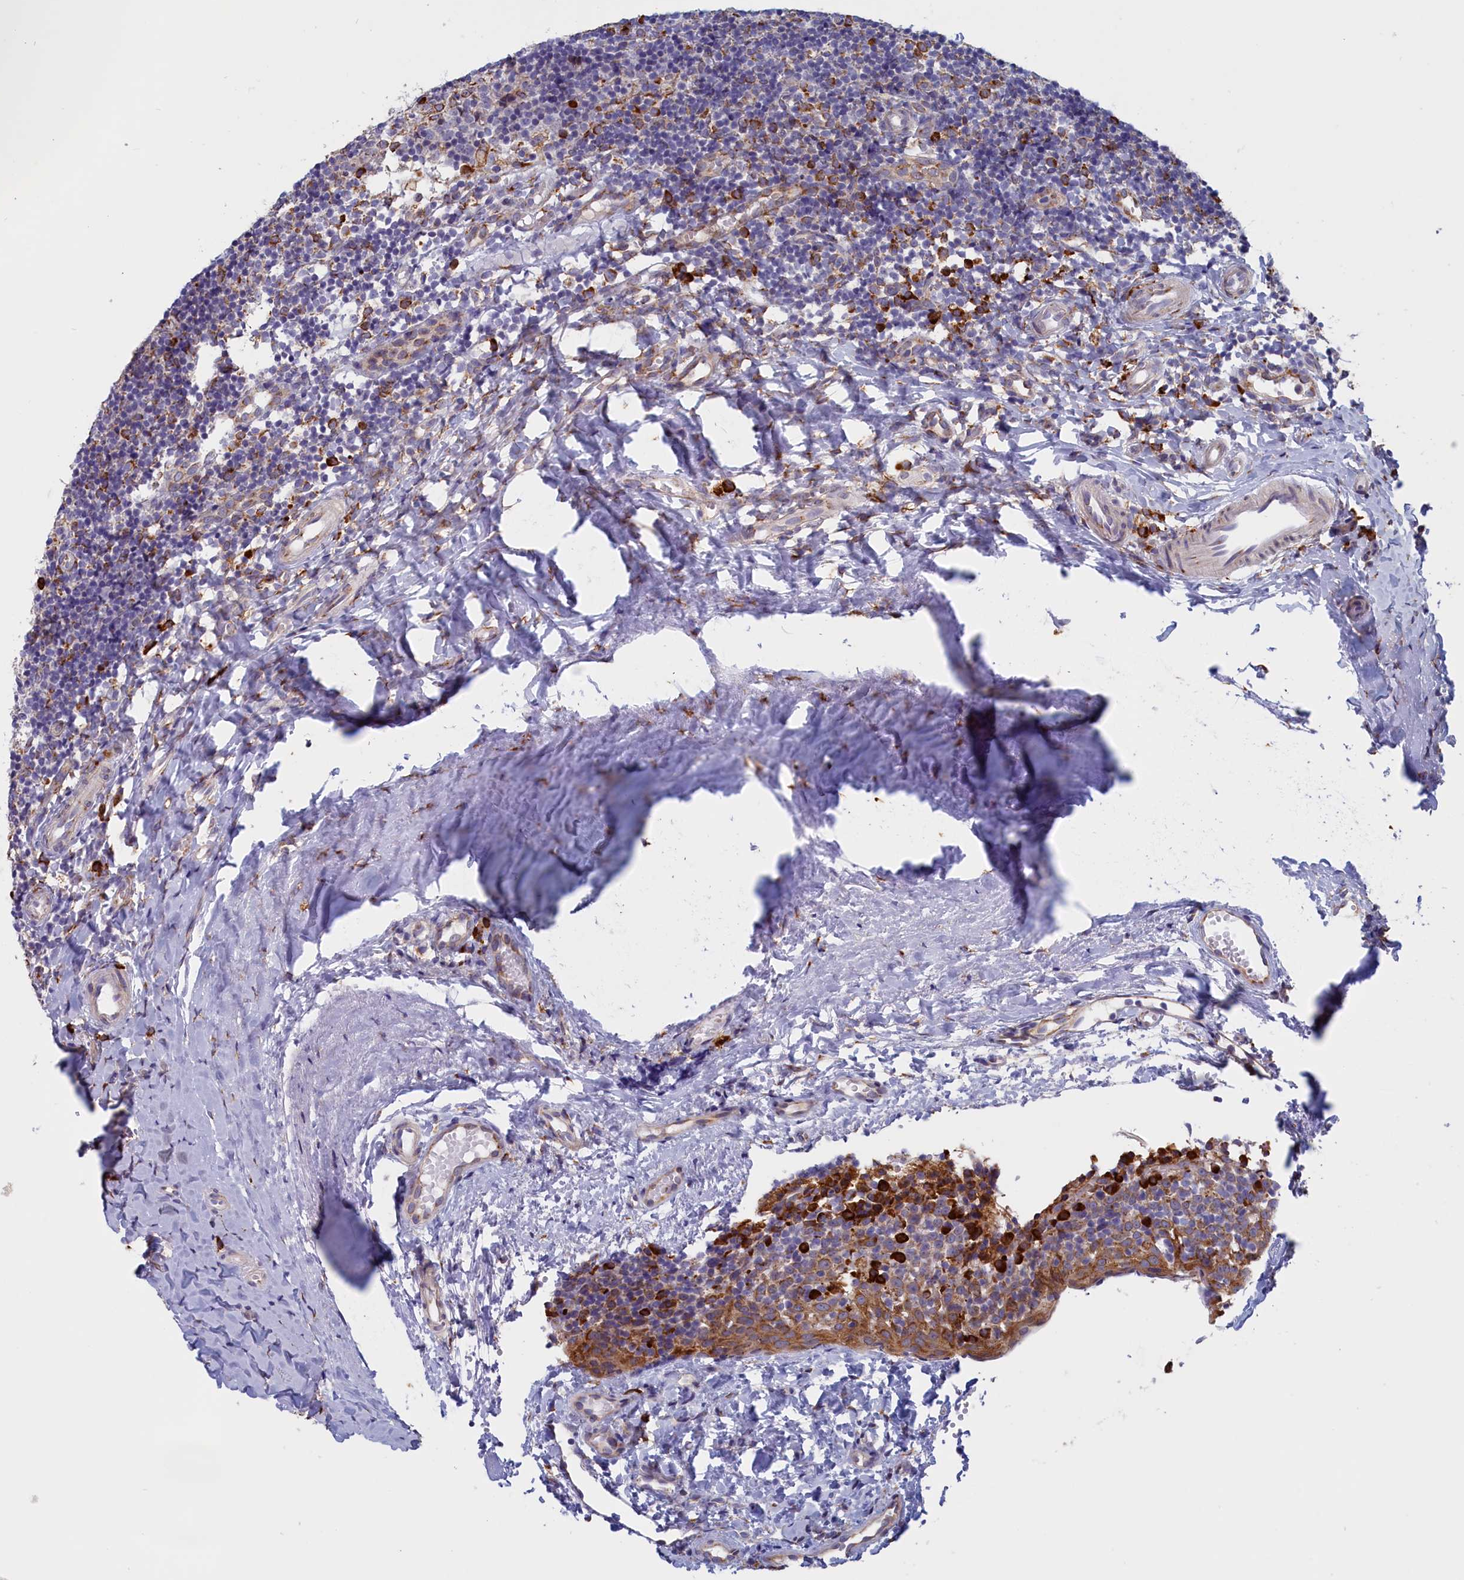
{"staining": {"intensity": "moderate", "quantity": "<25%", "location": "cytoplasmic/membranous"}, "tissue": "tonsil", "cell_type": "Germinal center cells", "image_type": "normal", "snomed": [{"axis": "morphology", "description": "Normal tissue, NOS"}, {"axis": "topography", "description": "Tonsil"}], "caption": "Immunohistochemistry (DAB) staining of benign human tonsil shows moderate cytoplasmic/membranous protein expression in approximately <25% of germinal center cells. (brown staining indicates protein expression, while blue staining denotes nuclei).", "gene": "CCDC68", "patient": {"sex": "female", "age": 19}}